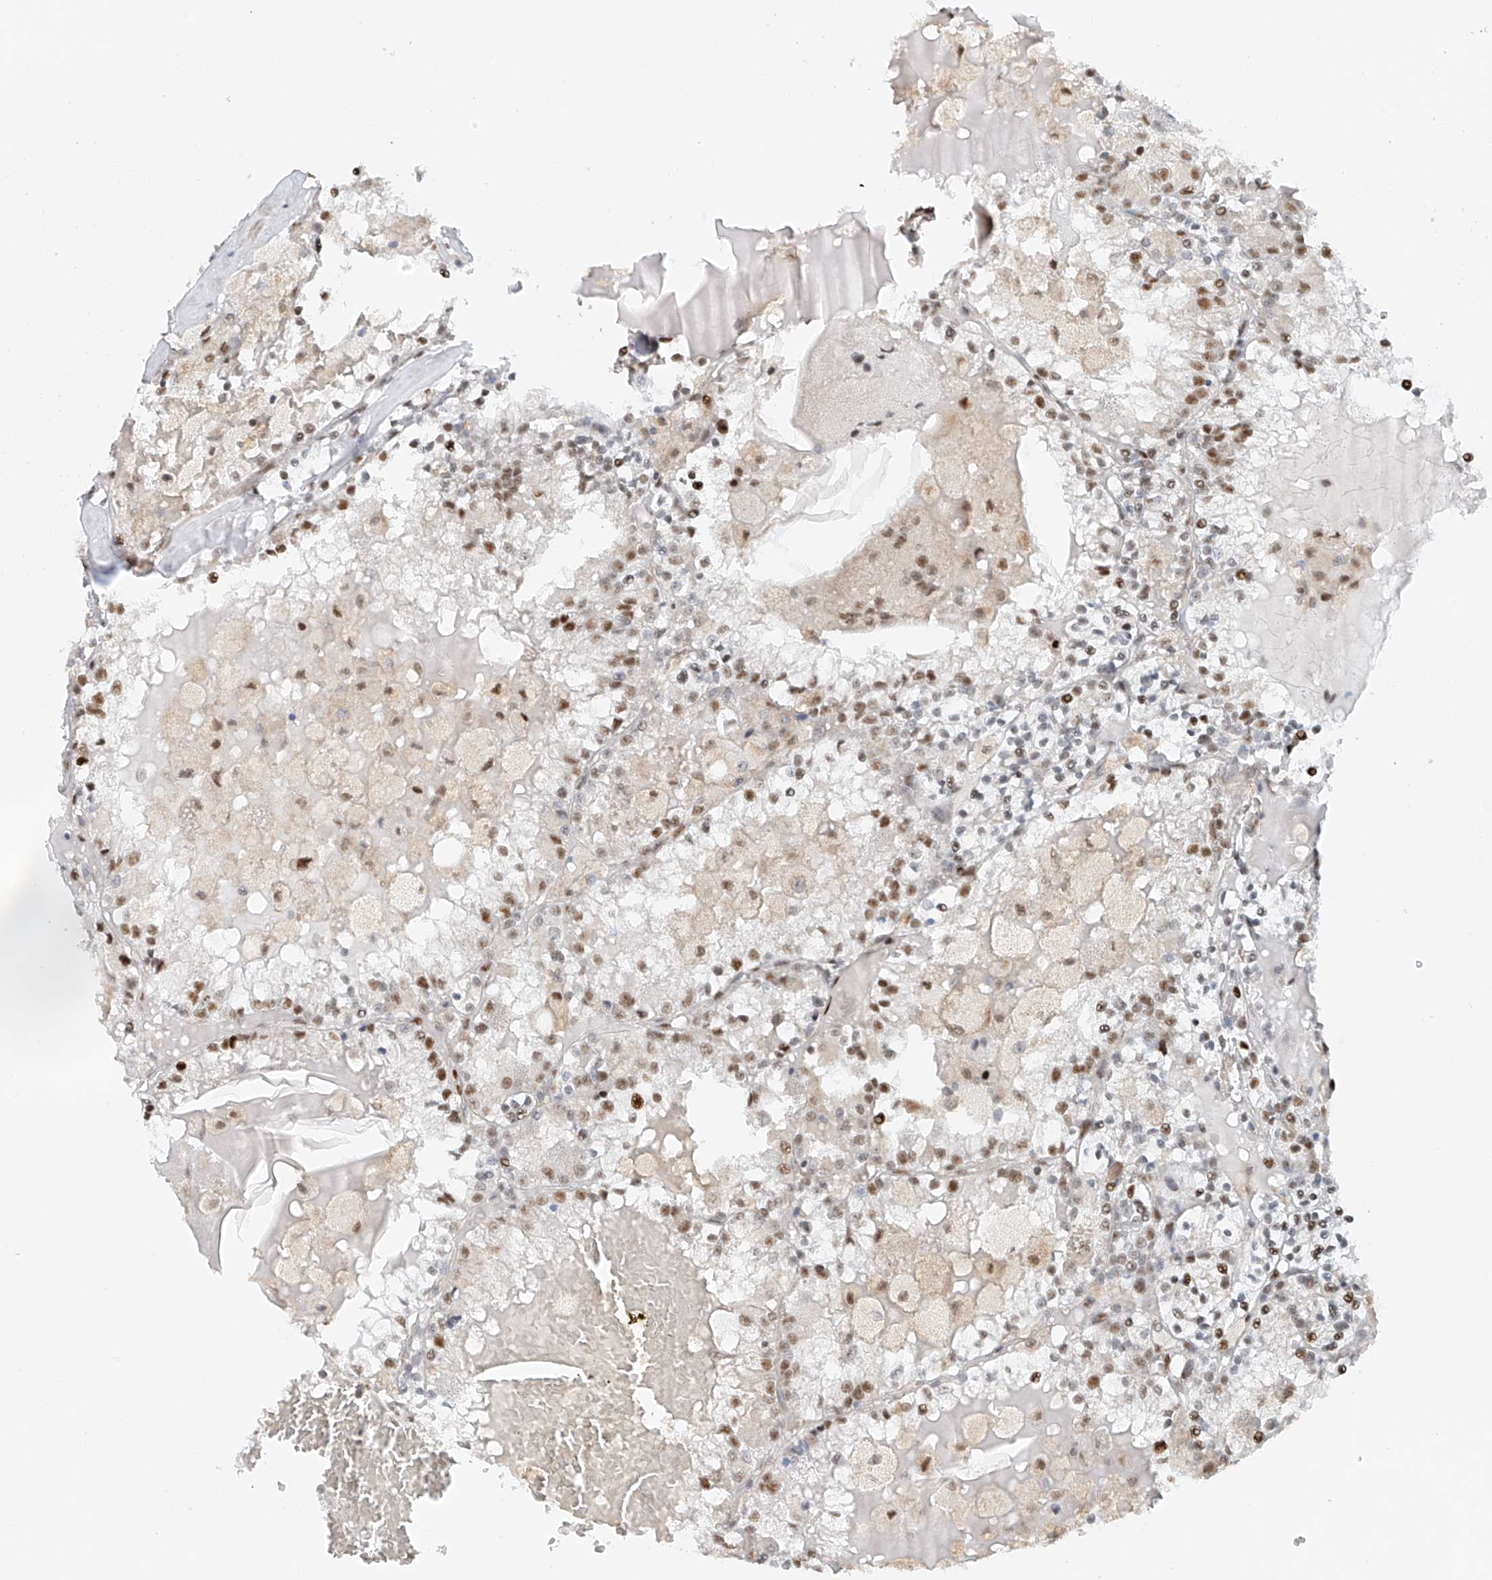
{"staining": {"intensity": "moderate", "quantity": ">75%", "location": "nuclear"}, "tissue": "renal cancer", "cell_type": "Tumor cells", "image_type": "cancer", "snomed": [{"axis": "morphology", "description": "Adenocarcinoma, NOS"}, {"axis": "topography", "description": "Kidney"}], "caption": "About >75% of tumor cells in renal cancer show moderate nuclear protein expression as visualized by brown immunohistochemical staining.", "gene": "ZNF514", "patient": {"sex": "female", "age": 56}}